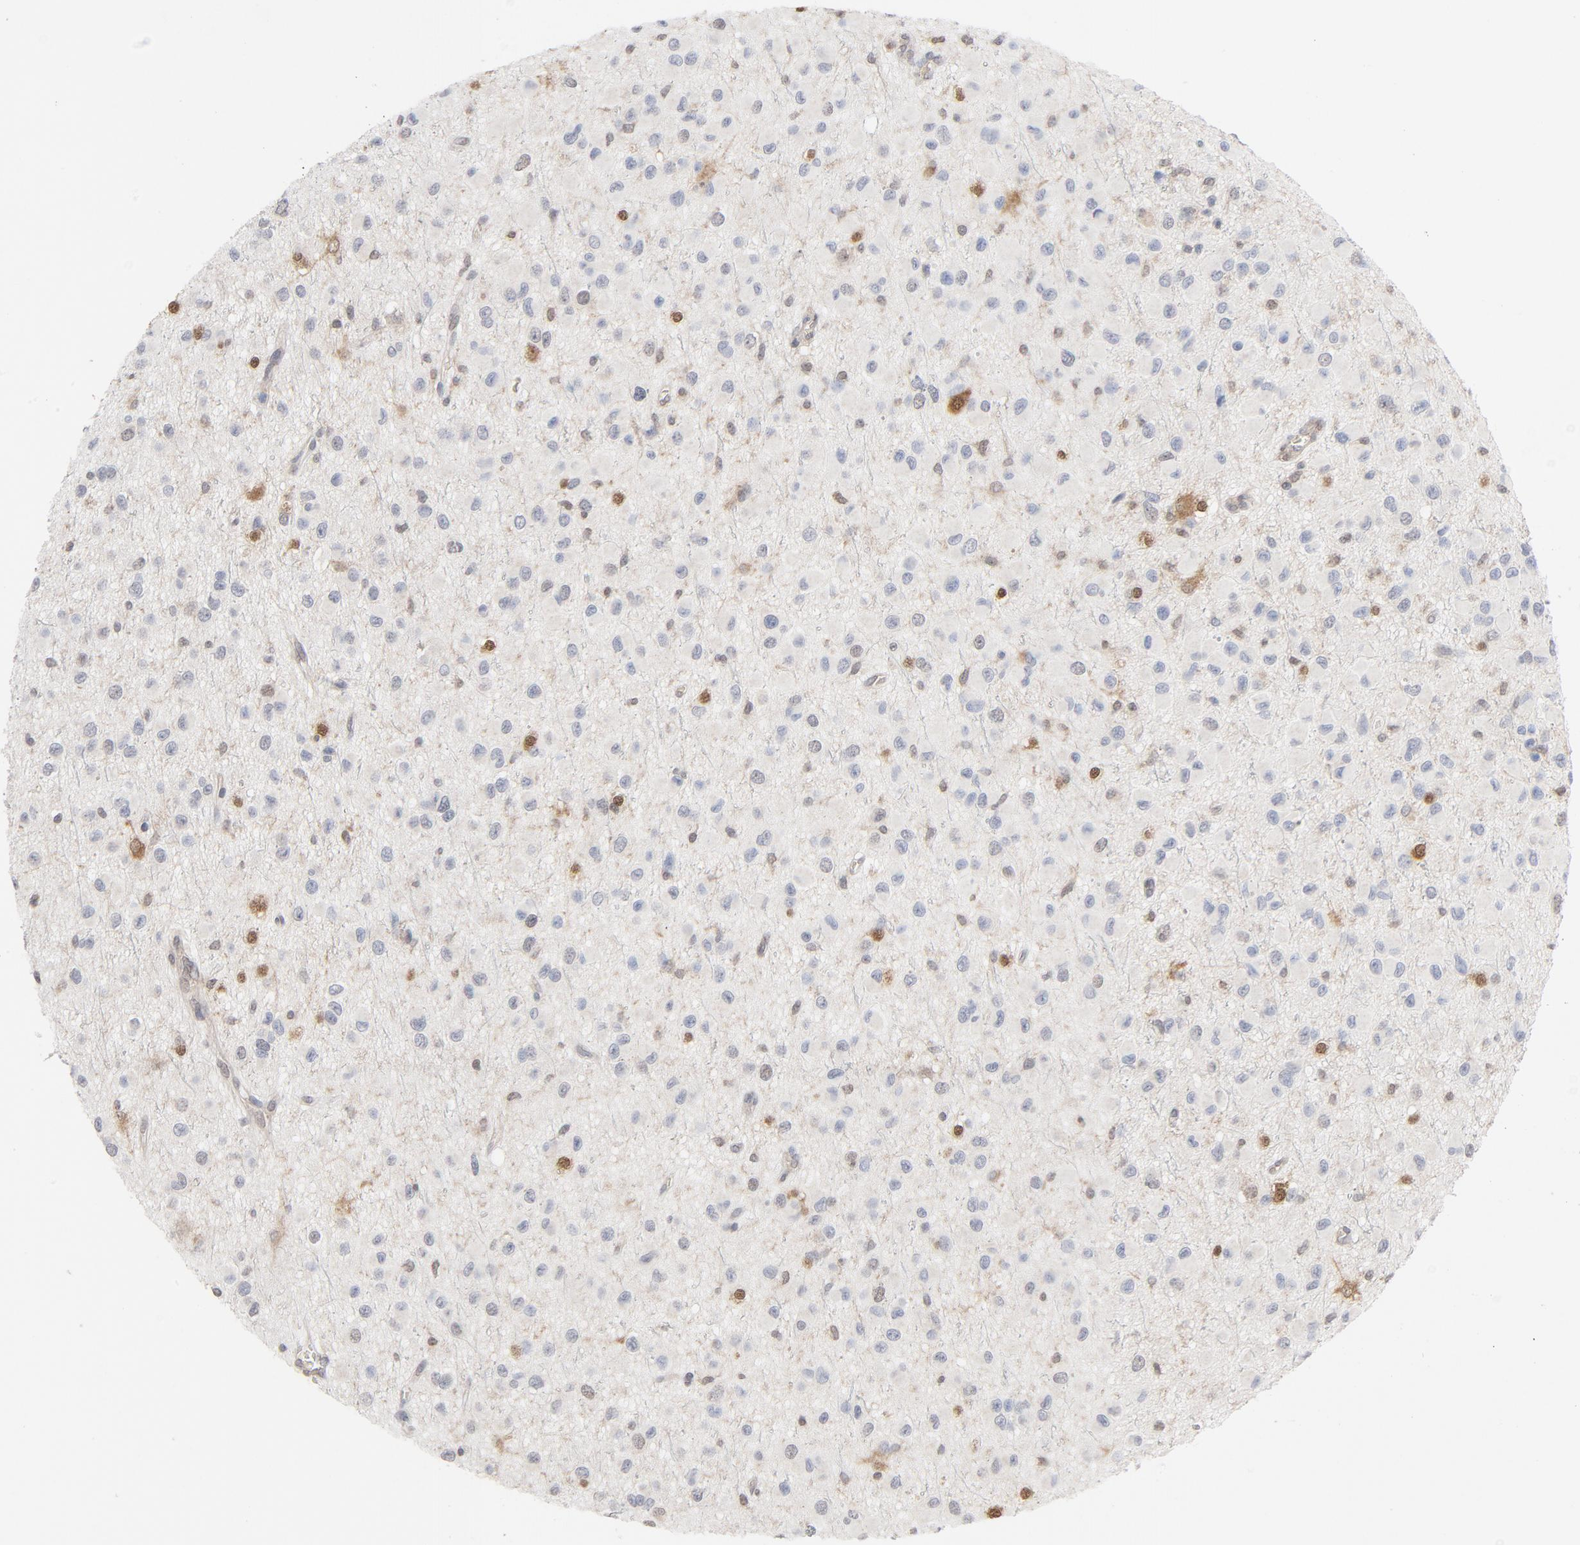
{"staining": {"intensity": "moderate", "quantity": "<25%", "location": "cytoplasmic/membranous,nuclear"}, "tissue": "glioma", "cell_type": "Tumor cells", "image_type": "cancer", "snomed": [{"axis": "morphology", "description": "Glioma, malignant, Low grade"}, {"axis": "topography", "description": "Brain"}], "caption": "A brown stain highlights moderate cytoplasmic/membranous and nuclear positivity of a protein in human malignant glioma (low-grade) tumor cells.", "gene": "PRDX1", "patient": {"sex": "male", "age": 42}}